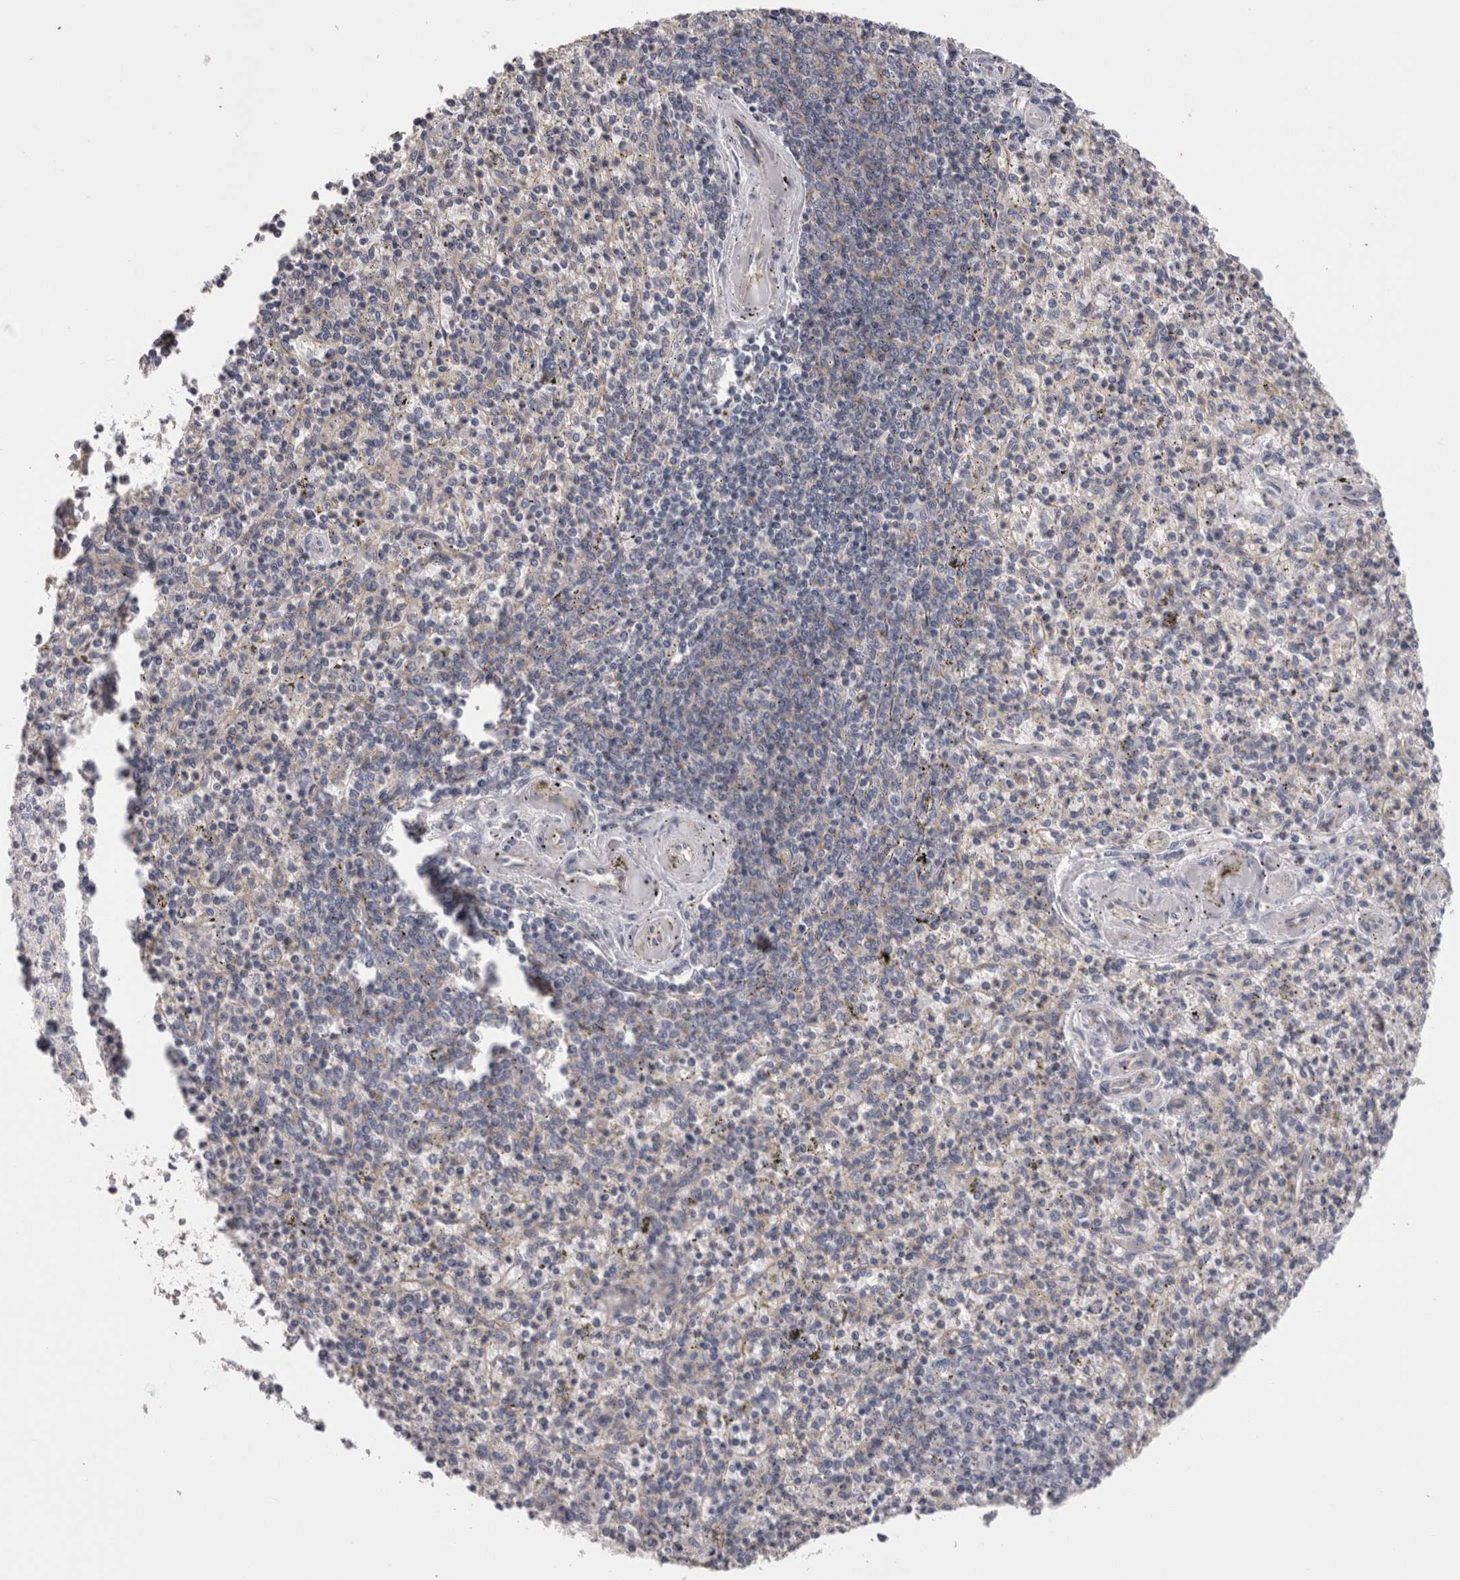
{"staining": {"intensity": "negative", "quantity": "none", "location": "none"}, "tissue": "spleen", "cell_type": "Cells in red pulp", "image_type": "normal", "snomed": [{"axis": "morphology", "description": "Normal tissue, NOS"}, {"axis": "topography", "description": "Spleen"}], "caption": "High magnification brightfield microscopy of unremarkable spleen stained with DAB (3,3'-diaminobenzidine) (brown) and counterstained with hematoxylin (blue): cells in red pulp show no significant positivity.", "gene": "LYZL6", "patient": {"sex": "male", "age": 72}}